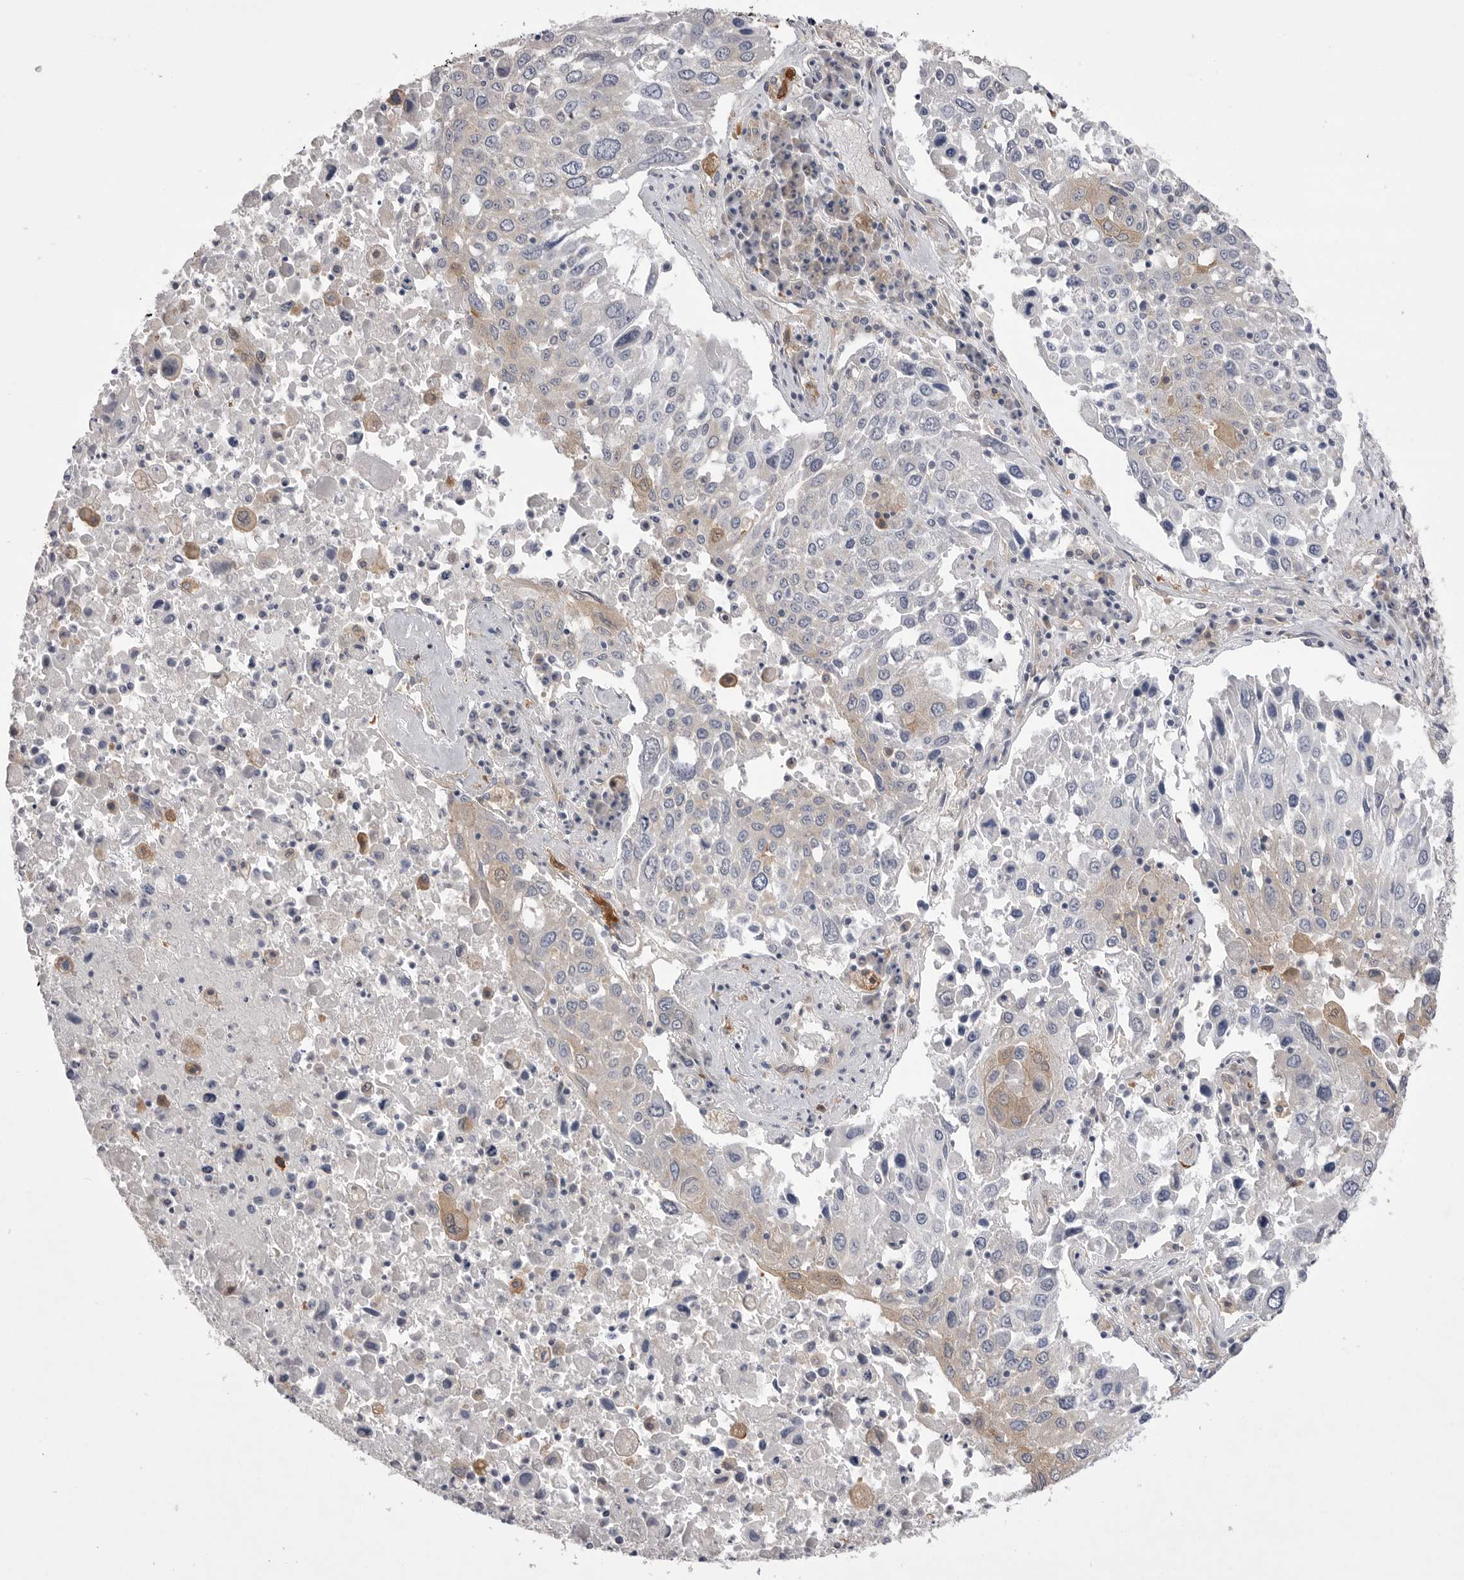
{"staining": {"intensity": "weak", "quantity": "<25%", "location": "cytoplasmic/membranous"}, "tissue": "lung cancer", "cell_type": "Tumor cells", "image_type": "cancer", "snomed": [{"axis": "morphology", "description": "Squamous cell carcinoma, NOS"}, {"axis": "topography", "description": "Lung"}], "caption": "An IHC histopathology image of squamous cell carcinoma (lung) is shown. There is no staining in tumor cells of squamous cell carcinoma (lung).", "gene": "VAC14", "patient": {"sex": "male", "age": 65}}